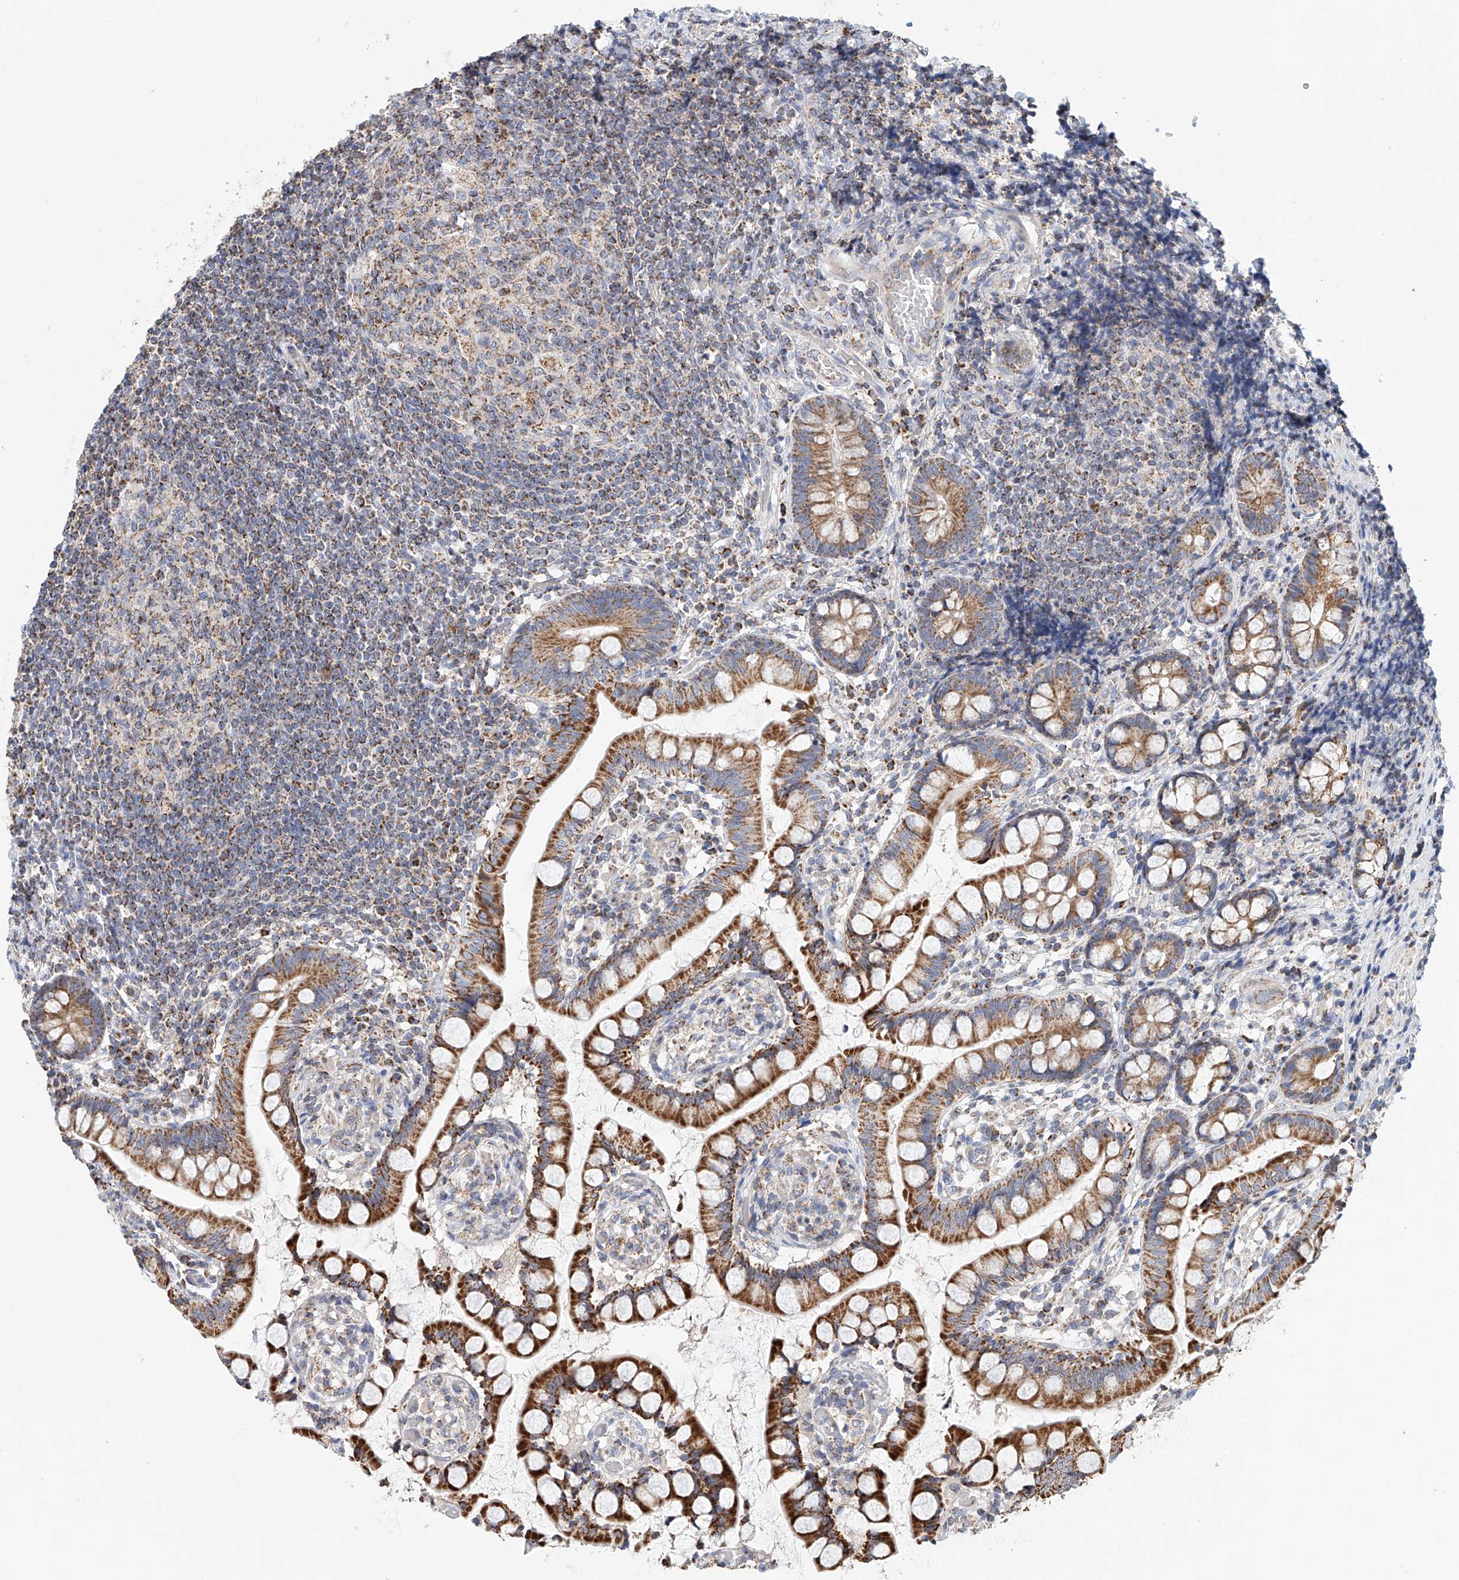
{"staining": {"intensity": "strong", "quantity": ">75%", "location": "cytoplasmic/membranous"}, "tissue": "small intestine", "cell_type": "Glandular cells", "image_type": "normal", "snomed": [{"axis": "morphology", "description": "Normal tissue, NOS"}, {"axis": "topography", "description": "Small intestine"}], "caption": "Immunohistochemistry (DAB (3,3'-diaminobenzidine)) staining of benign small intestine reveals strong cytoplasmic/membranous protein positivity in about >75% of glandular cells. The staining was performed using DAB (3,3'-diaminobenzidine) to visualize the protein expression in brown, while the nuclei were stained in blue with hematoxylin (Magnification: 20x).", "gene": "MCL1", "patient": {"sex": "male", "age": 52}}